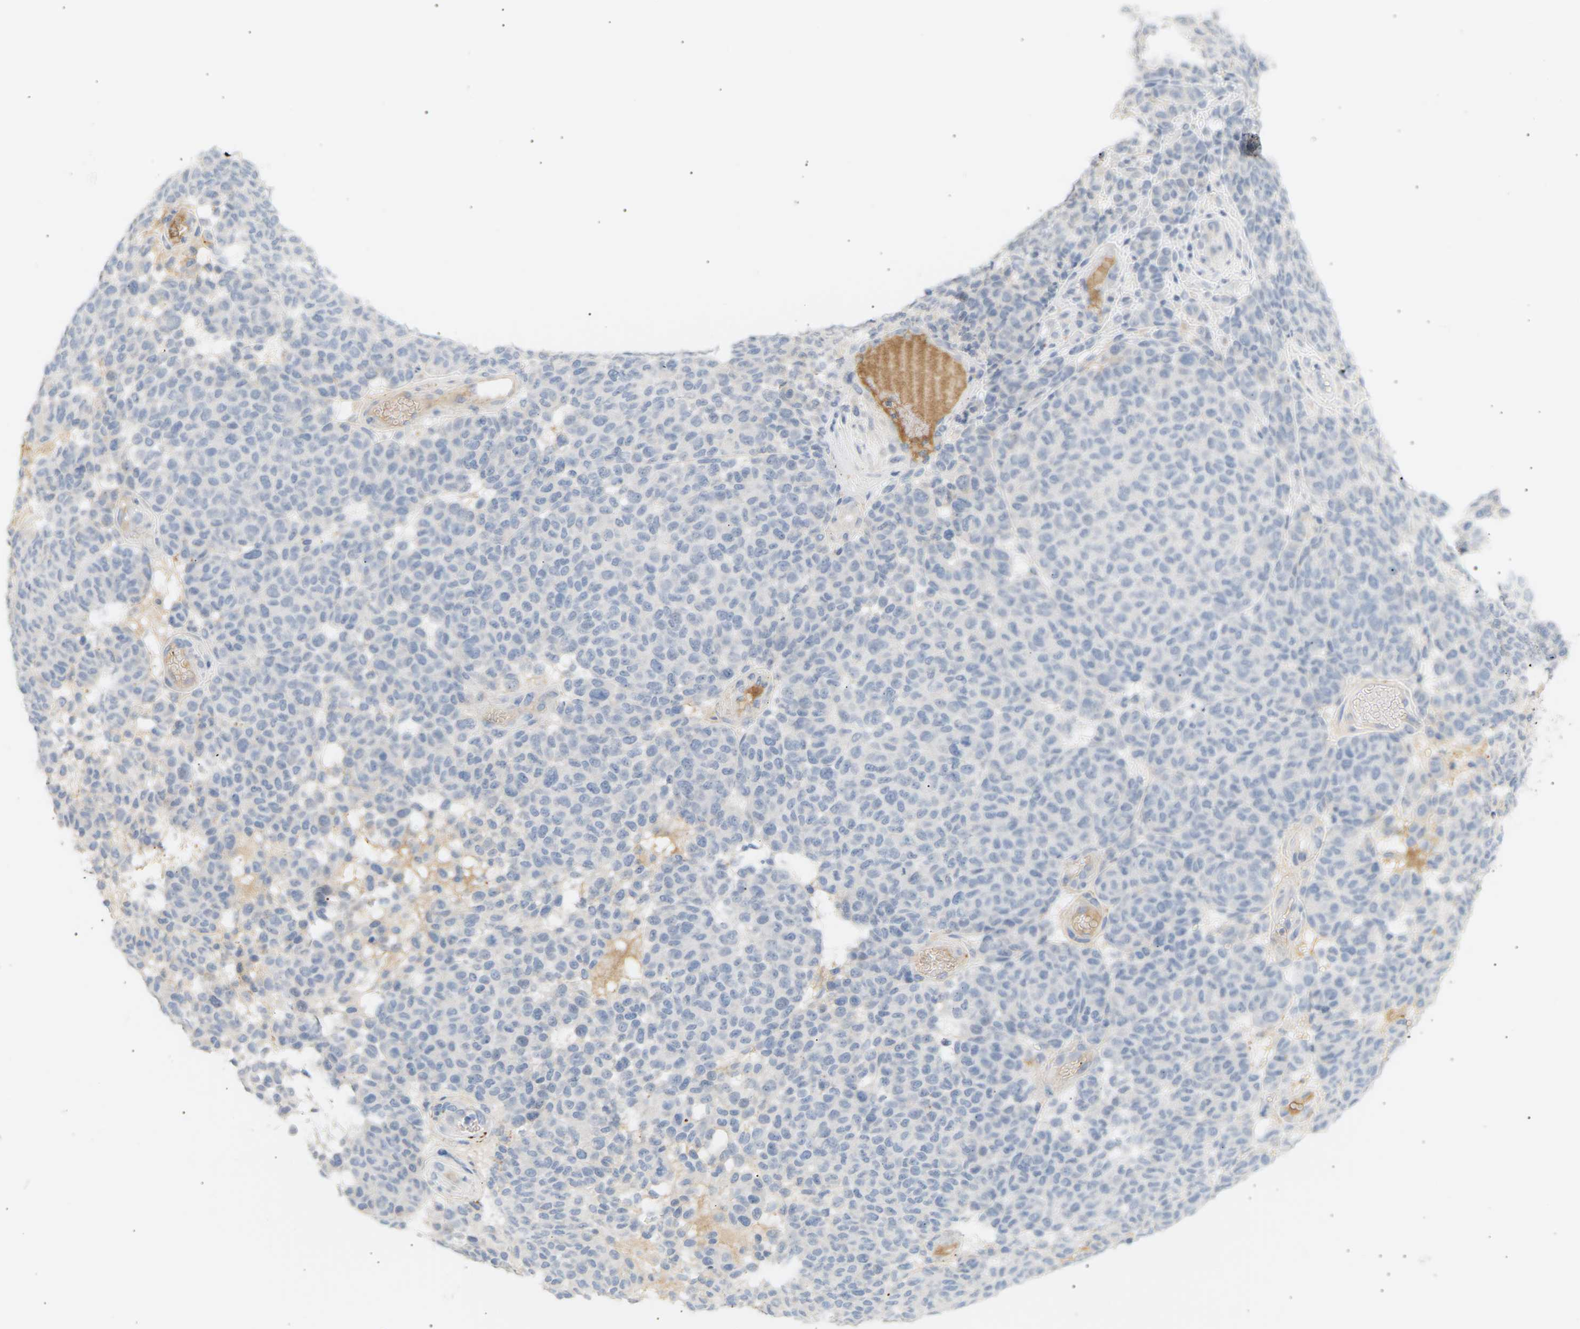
{"staining": {"intensity": "negative", "quantity": "none", "location": "none"}, "tissue": "melanoma", "cell_type": "Tumor cells", "image_type": "cancer", "snomed": [{"axis": "morphology", "description": "Malignant melanoma, NOS"}, {"axis": "topography", "description": "Skin"}], "caption": "Immunohistochemistry of melanoma exhibits no positivity in tumor cells. (DAB immunohistochemistry (IHC) visualized using brightfield microscopy, high magnification).", "gene": "CLU", "patient": {"sex": "male", "age": 59}}